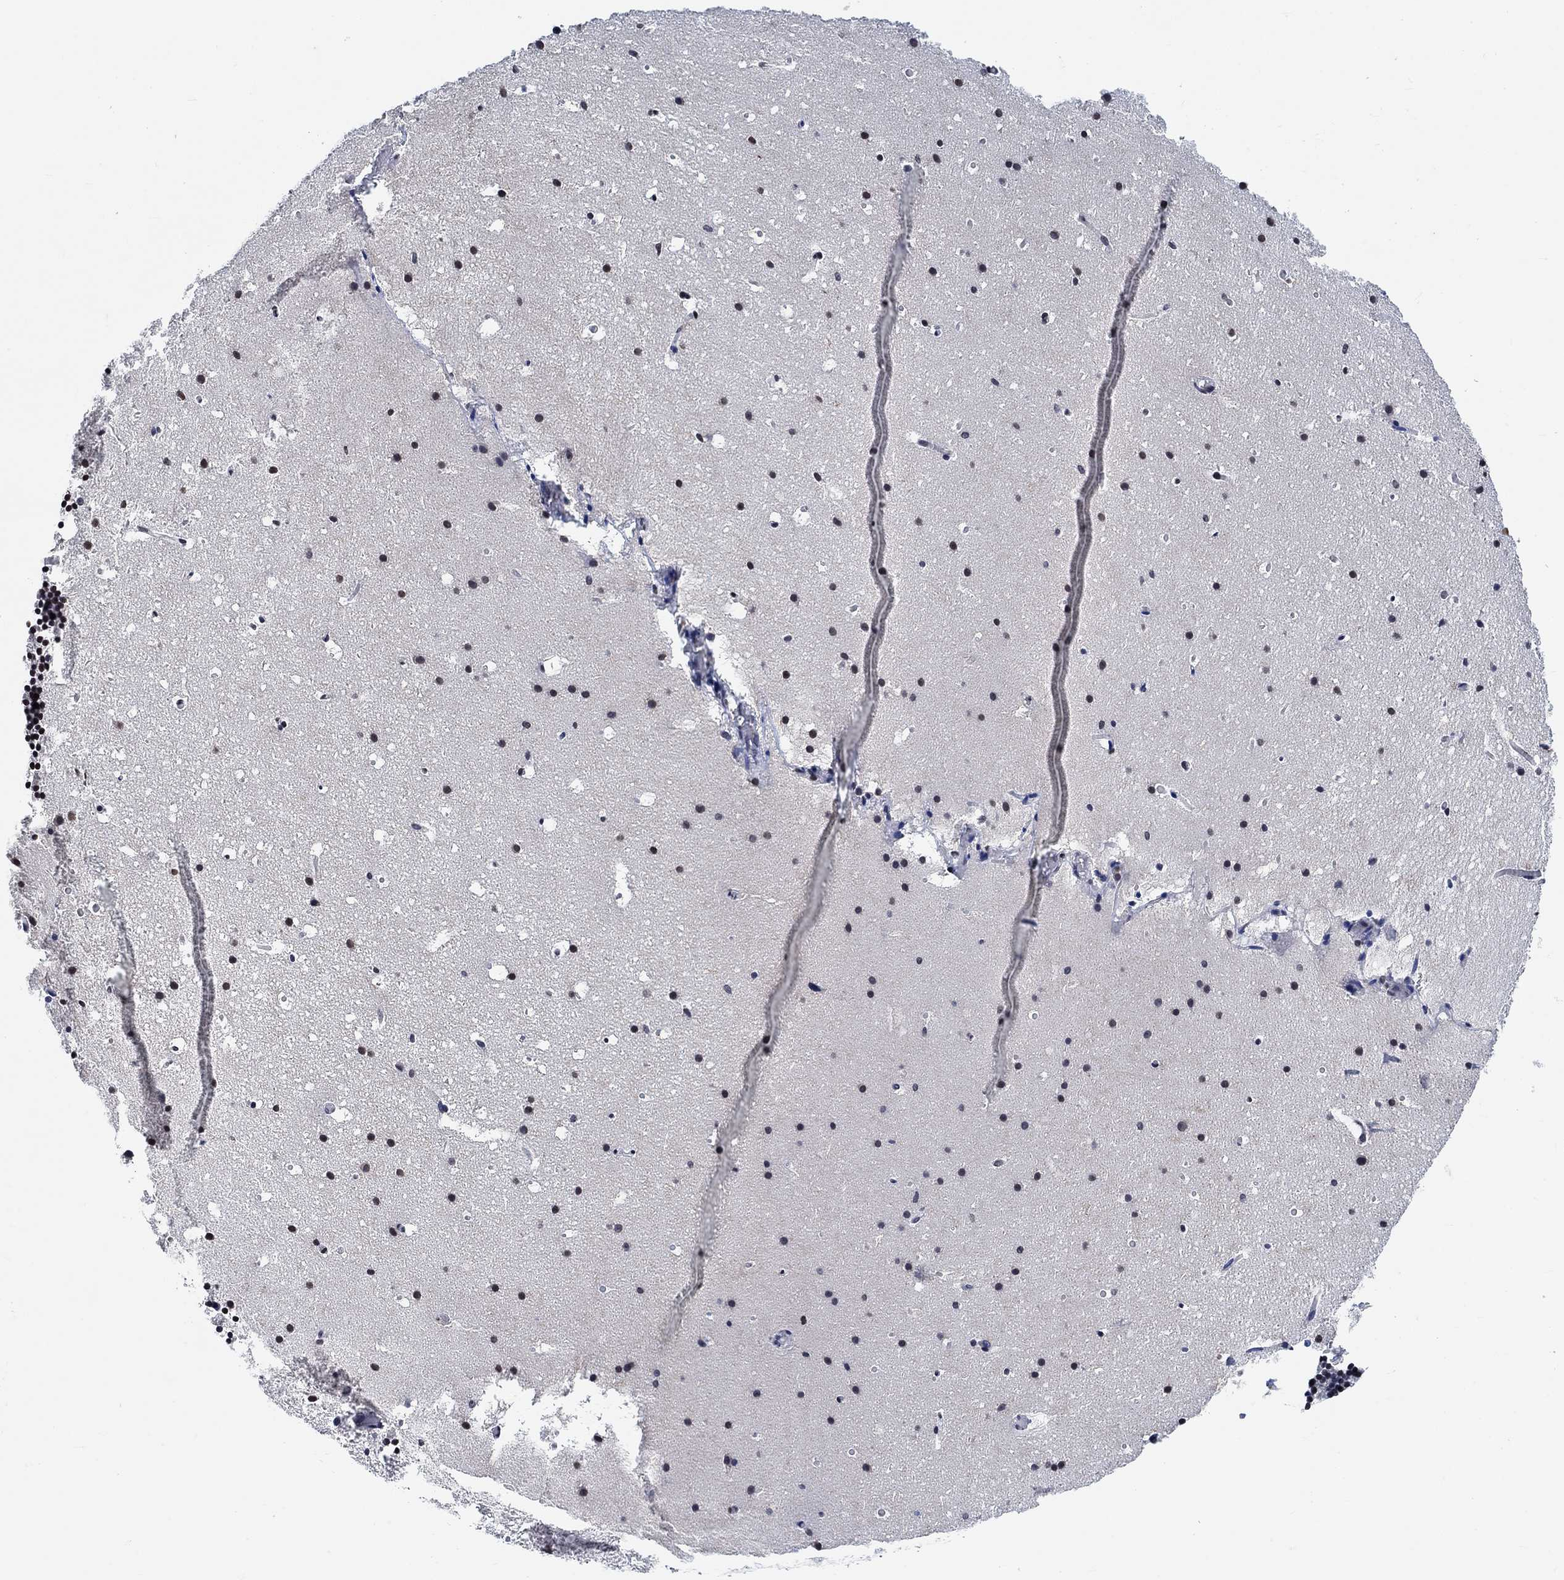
{"staining": {"intensity": "weak", "quantity": "<25%", "location": "nuclear"}, "tissue": "cerebellum", "cell_type": "Cells in granular layer", "image_type": "normal", "snomed": [{"axis": "morphology", "description": "Normal tissue, NOS"}, {"axis": "topography", "description": "Cerebellum"}], "caption": "Immunohistochemical staining of normal cerebellum demonstrates no significant expression in cells in granular layer. (DAB (3,3'-diaminobenzidine) immunohistochemistry visualized using brightfield microscopy, high magnification).", "gene": "USP39", "patient": {"sex": "male", "age": 37}}